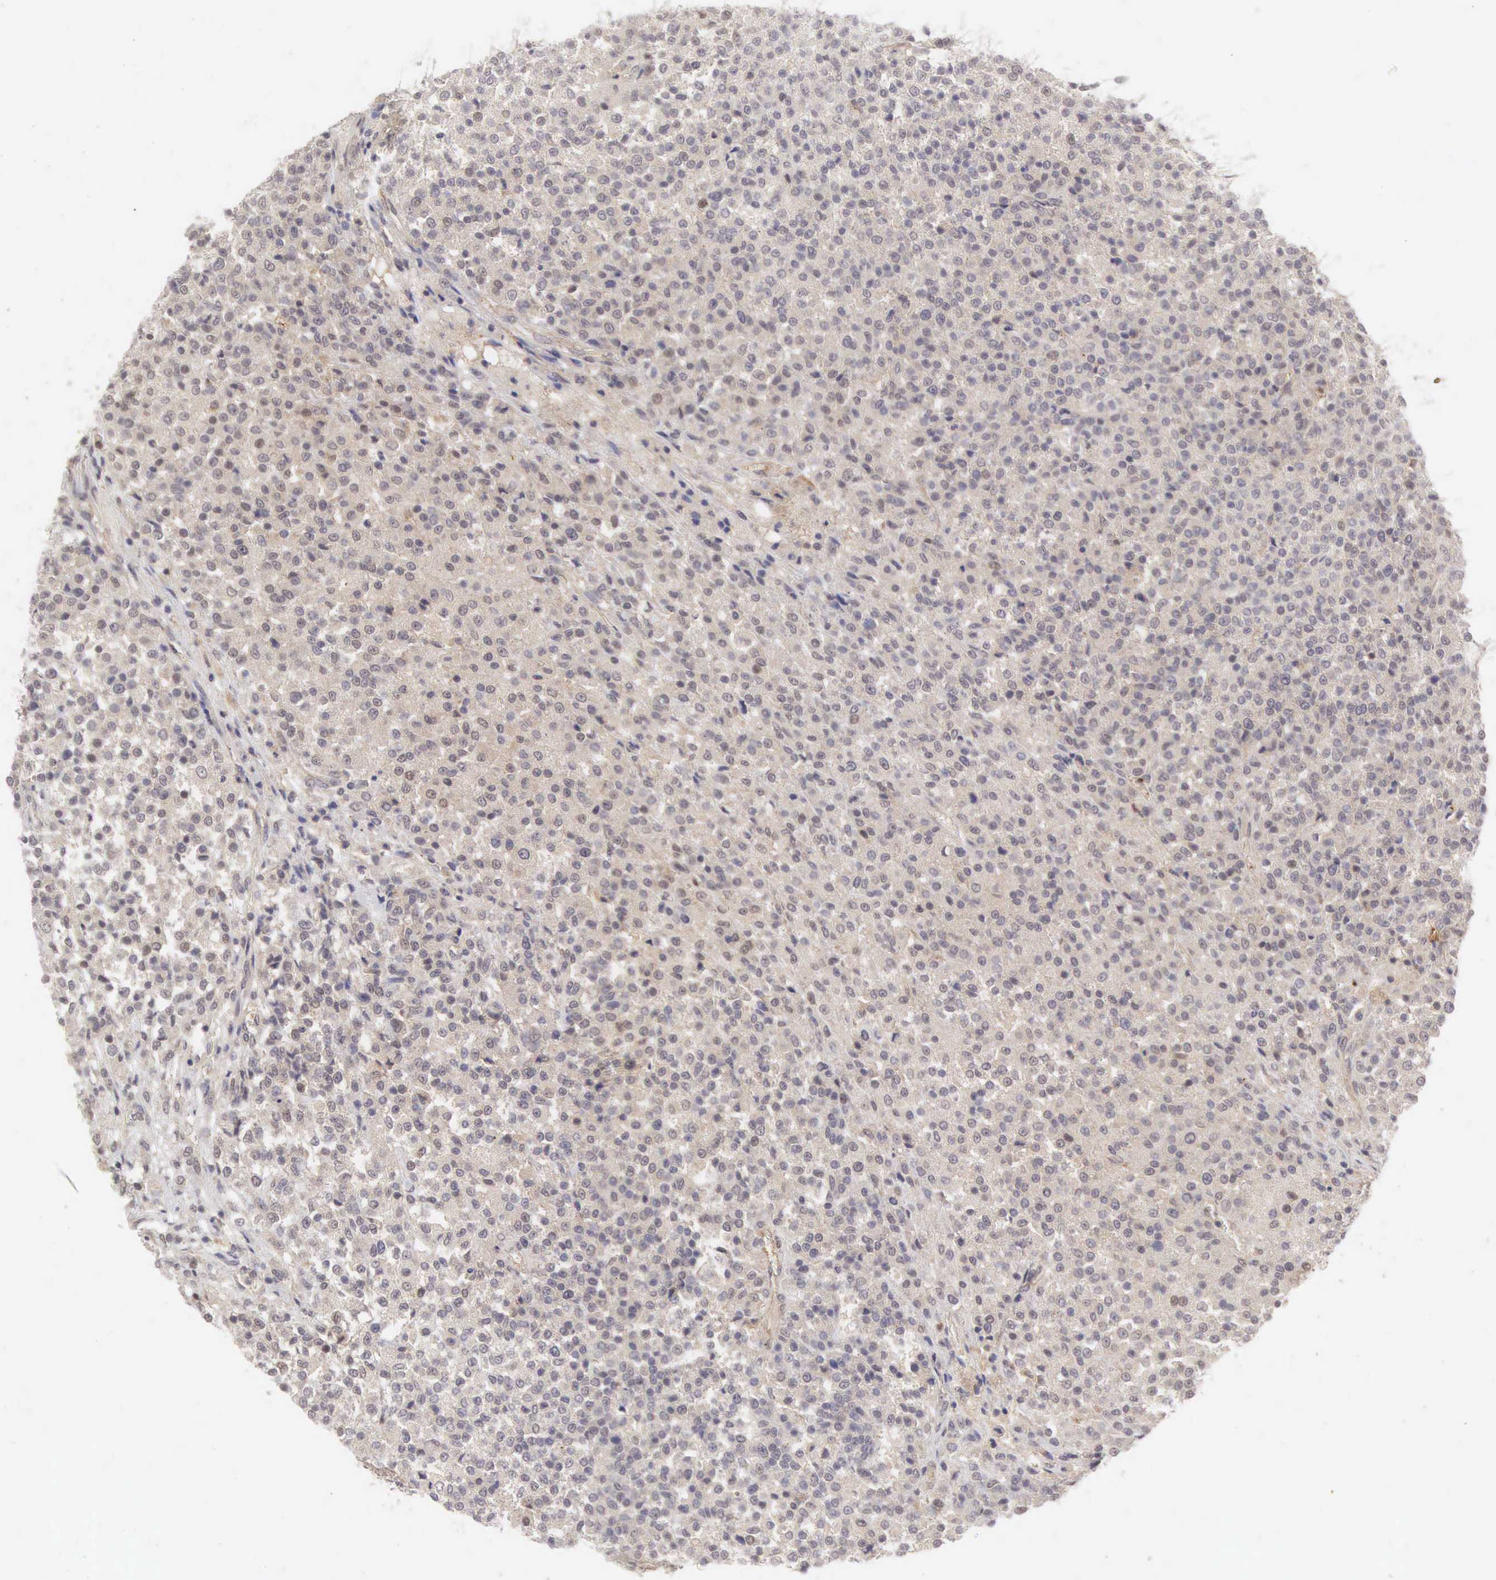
{"staining": {"intensity": "negative", "quantity": "none", "location": "none"}, "tissue": "testis cancer", "cell_type": "Tumor cells", "image_type": "cancer", "snomed": [{"axis": "morphology", "description": "Seminoma, NOS"}, {"axis": "topography", "description": "Testis"}], "caption": "Immunohistochemistry of testis seminoma shows no expression in tumor cells.", "gene": "CD1A", "patient": {"sex": "male", "age": 59}}